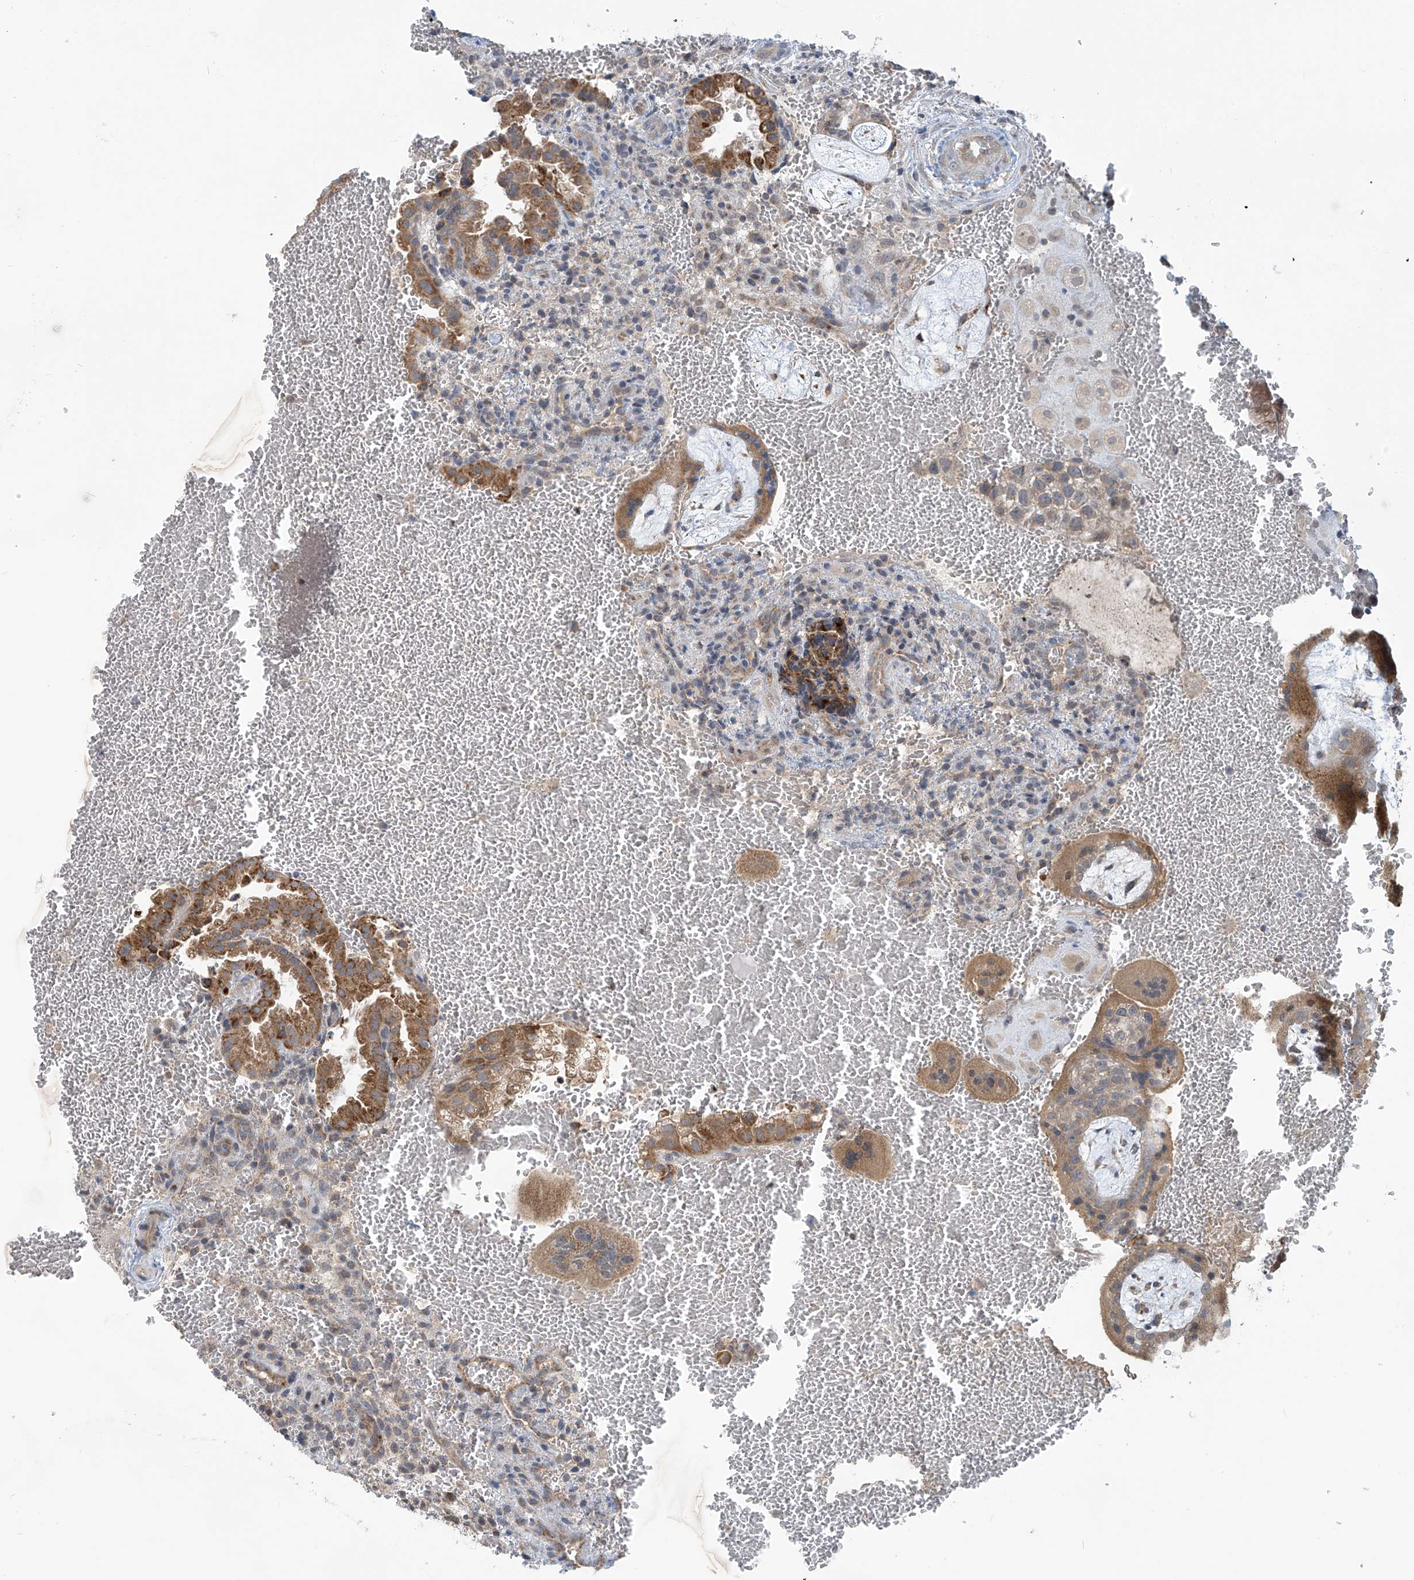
{"staining": {"intensity": "moderate", "quantity": ">75%", "location": "cytoplasmic/membranous"}, "tissue": "placenta", "cell_type": "Trophoblastic cells", "image_type": "normal", "snomed": [{"axis": "morphology", "description": "Normal tissue, NOS"}, {"axis": "topography", "description": "Placenta"}], "caption": "Protein staining of benign placenta displays moderate cytoplasmic/membranous positivity in about >75% of trophoblastic cells. (DAB (3,3'-diaminobenzidine) IHC with brightfield microscopy, high magnification).", "gene": "SCGB1D2", "patient": {"sex": "female", "age": 35}}